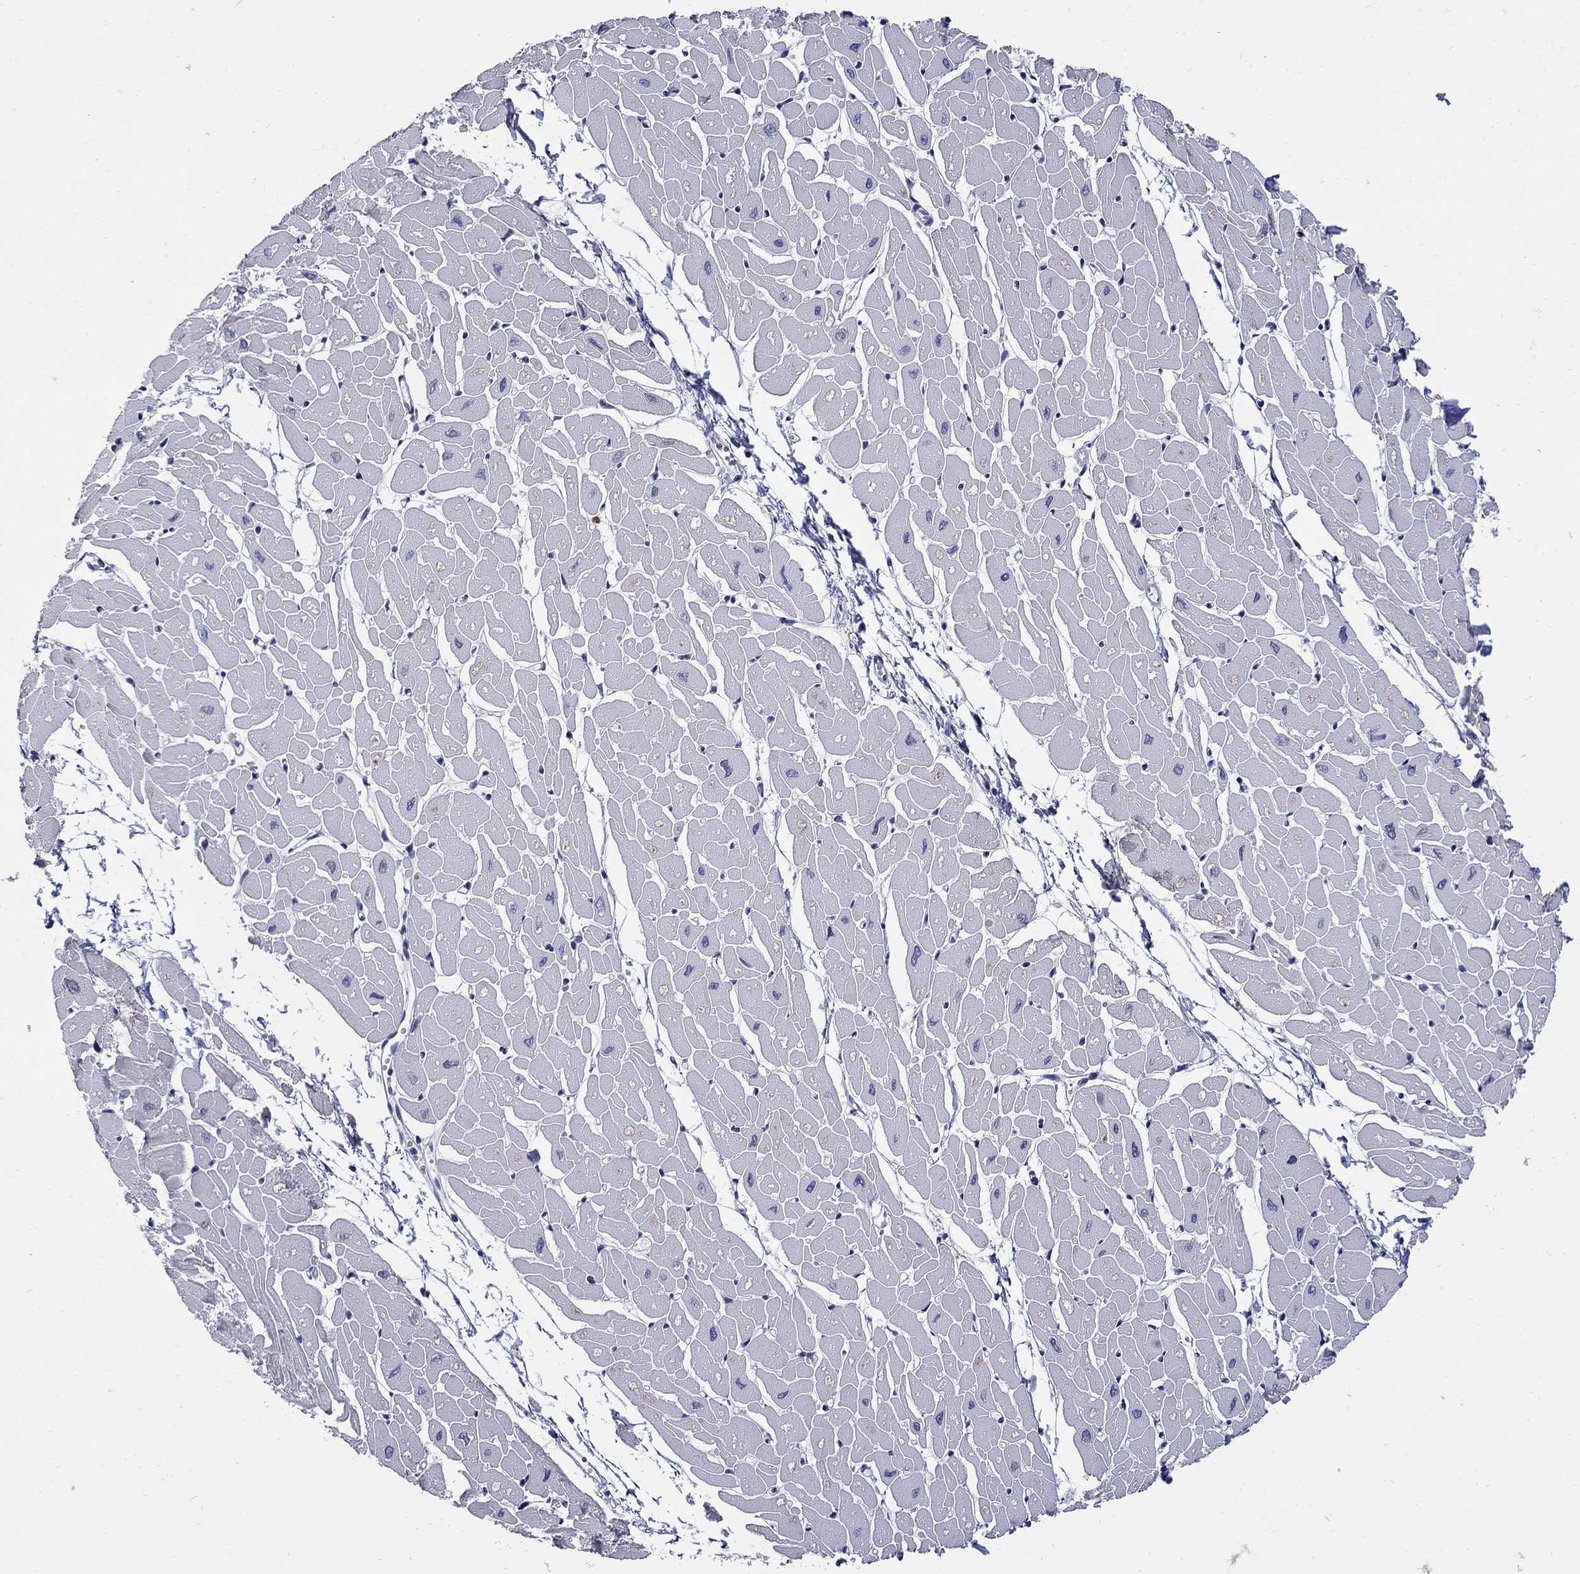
{"staining": {"intensity": "negative", "quantity": "none", "location": "none"}, "tissue": "heart muscle", "cell_type": "Cardiomyocytes", "image_type": "normal", "snomed": [{"axis": "morphology", "description": "Normal tissue, NOS"}, {"axis": "topography", "description": "Heart"}], "caption": "Photomicrograph shows no protein staining in cardiomyocytes of normal heart muscle.", "gene": "CETN1", "patient": {"sex": "male", "age": 57}}